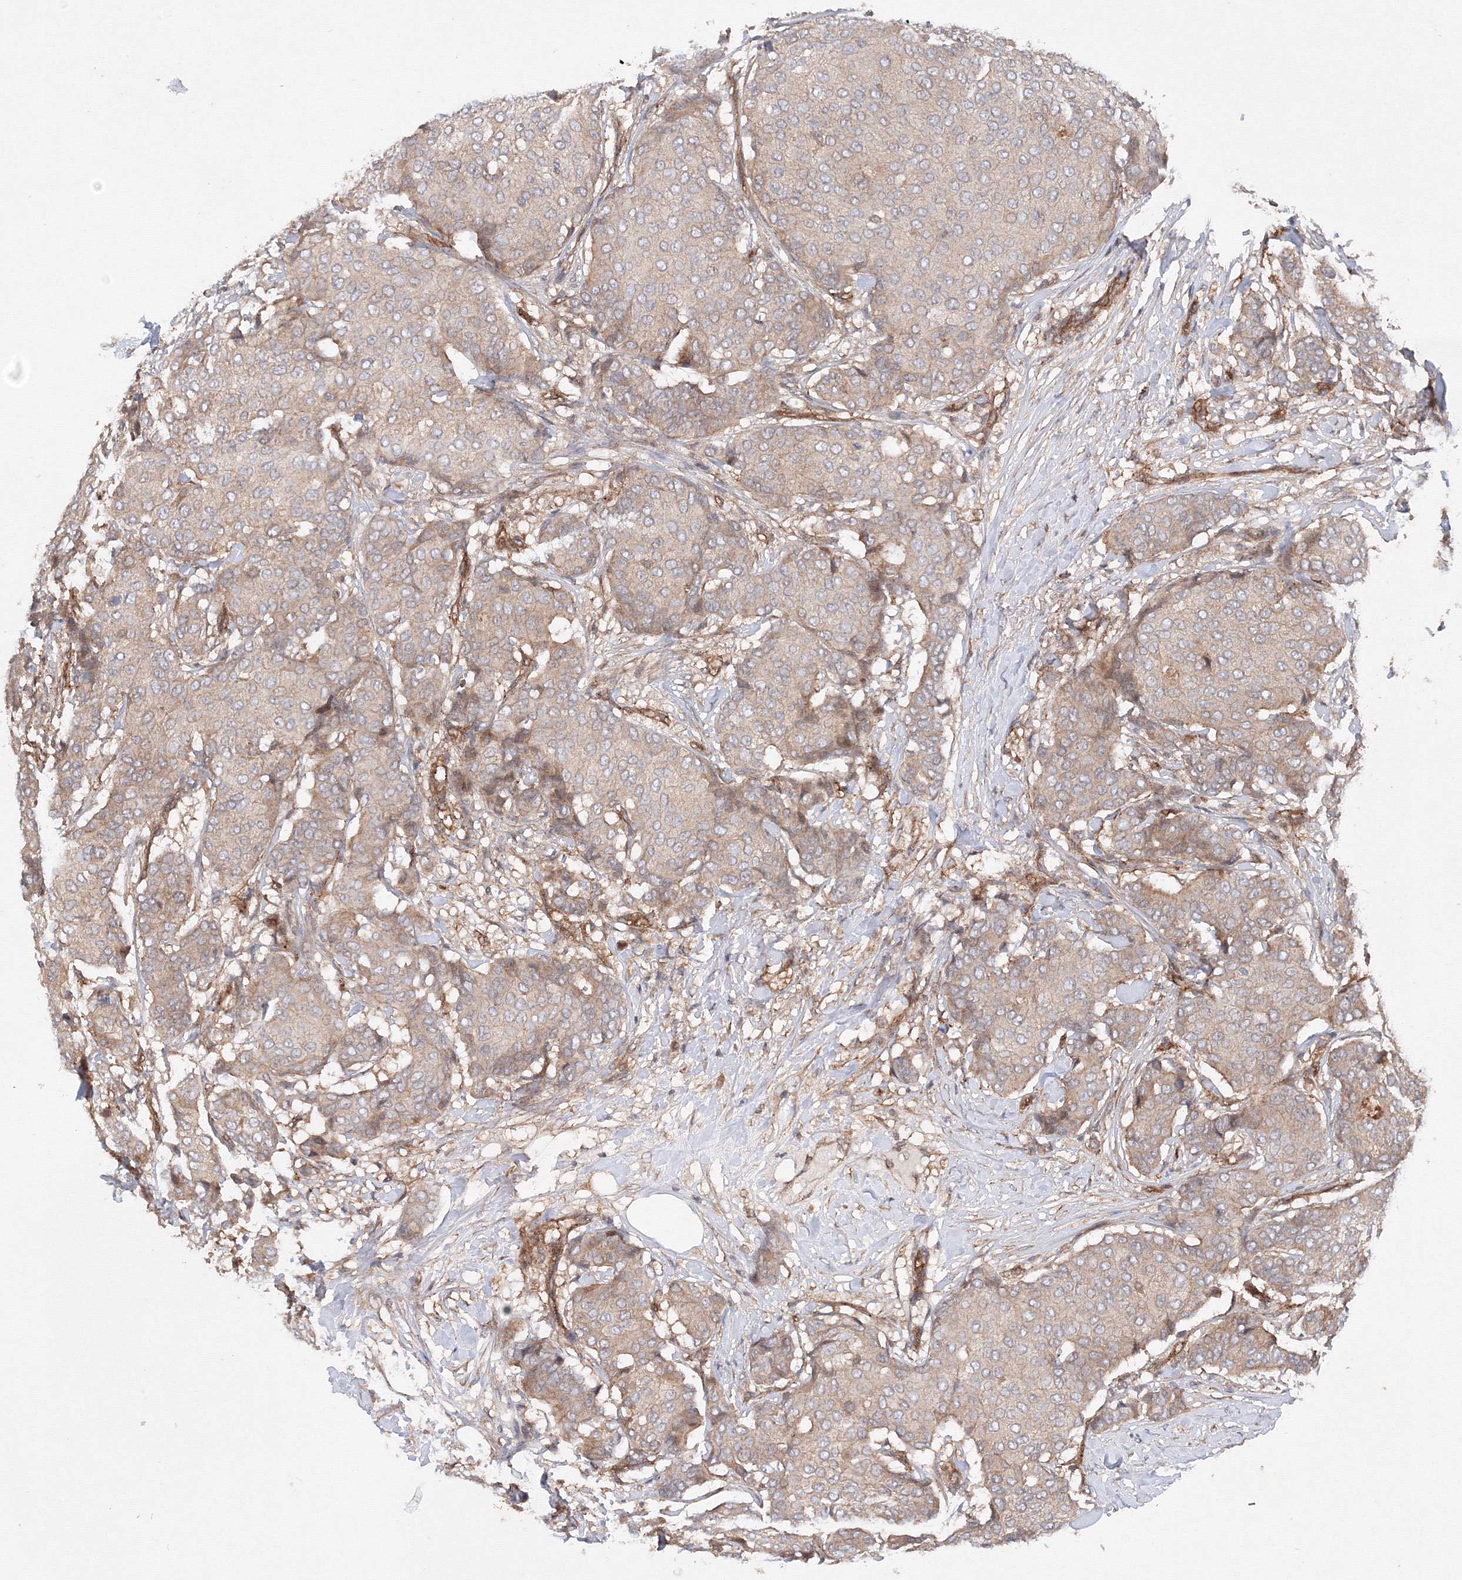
{"staining": {"intensity": "negative", "quantity": "none", "location": "none"}, "tissue": "breast cancer", "cell_type": "Tumor cells", "image_type": "cancer", "snomed": [{"axis": "morphology", "description": "Duct carcinoma"}, {"axis": "topography", "description": "Breast"}], "caption": "High power microscopy image of an immunohistochemistry image of breast cancer (invasive ductal carcinoma), revealing no significant positivity in tumor cells.", "gene": "DCTD", "patient": {"sex": "female", "age": 75}}